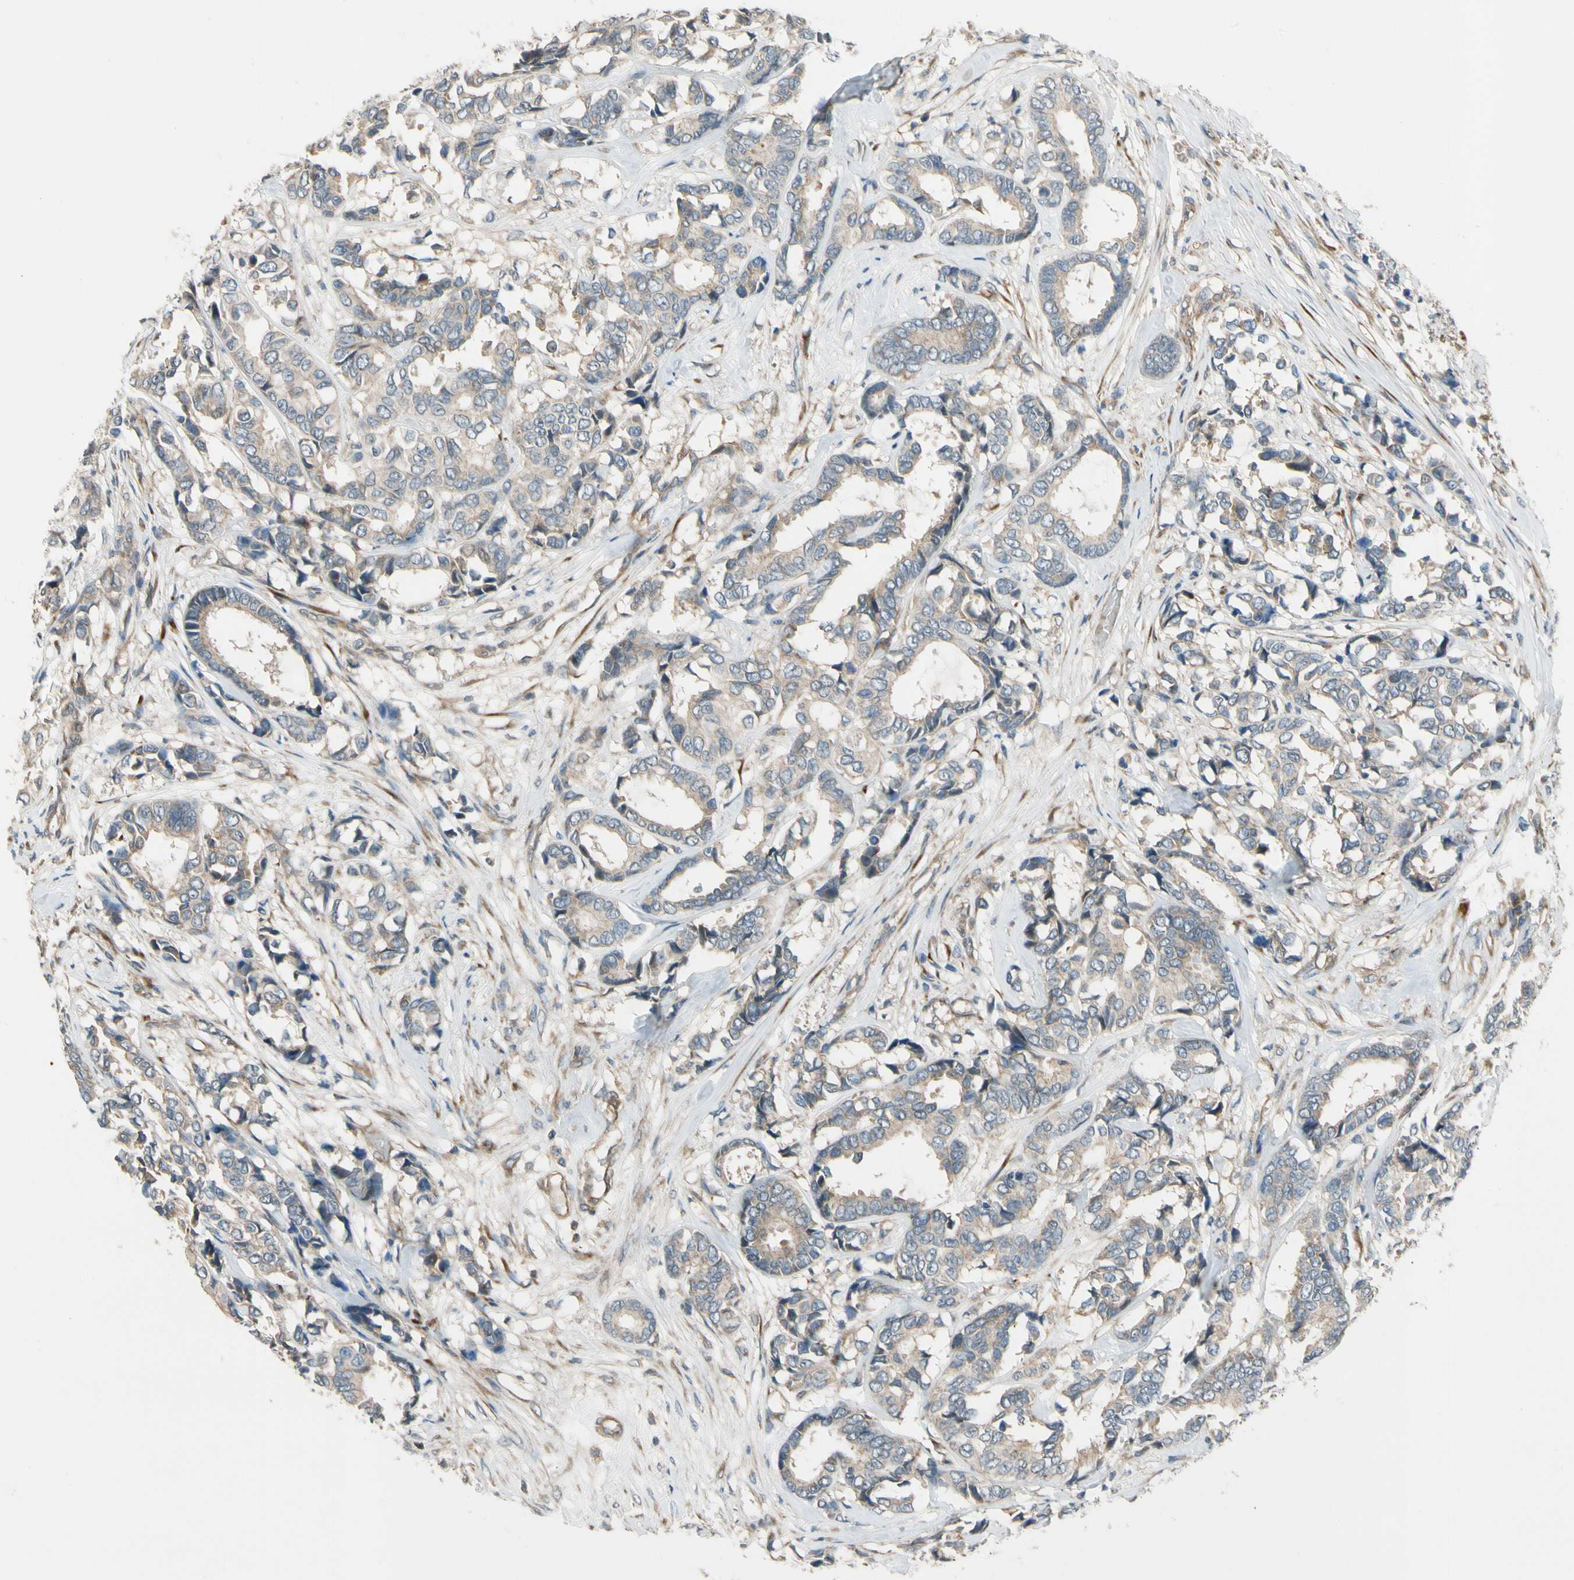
{"staining": {"intensity": "weak", "quantity": "25%-75%", "location": "cytoplasmic/membranous"}, "tissue": "breast cancer", "cell_type": "Tumor cells", "image_type": "cancer", "snomed": [{"axis": "morphology", "description": "Duct carcinoma"}, {"axis": "topography", "description": "Breast"}], "caption": "This is an image of immunohistochemistry (IHC) staining of breast cancer, which shows weak staining in the cytoplasmic/membranous of tumor cells.", "gene": "MST1R", "patient": {"sex": "female", "age": 87}}